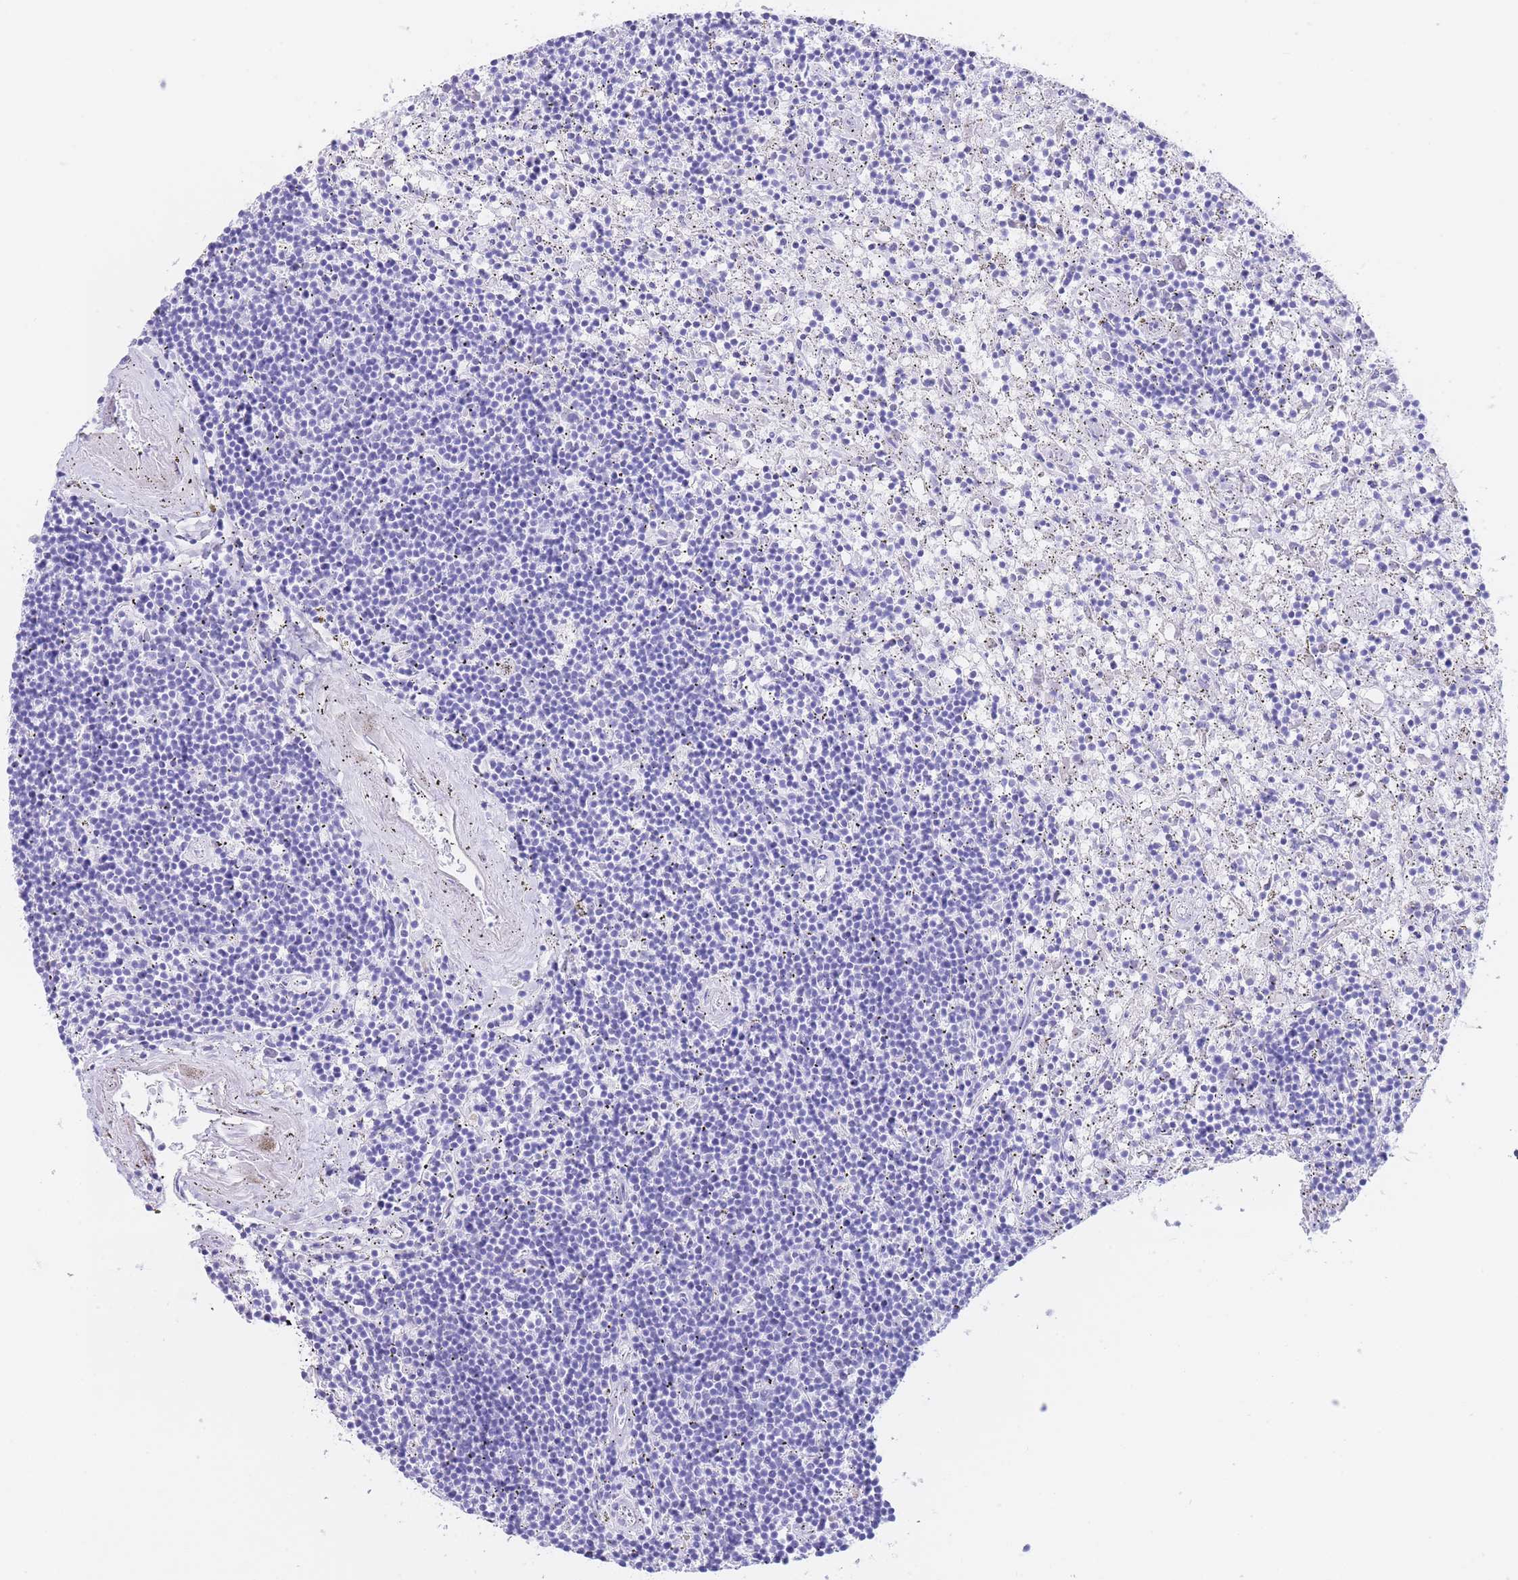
{"staining": {"intensity": "negative", "quantity": "none", "location": "none"}, "tissue": "lymphoma", "cell_type": "Tumor cells", "image_type": "cancer", "snomed": [{"axis": "morphology", "description": "Malignant lymphoma, non-Hodgkin's type, Low grade"}, {"axis": "topography", "description": "Spleen"}], "caption": "The immunohistochemistry image has no significant staining in tumor cells of lymphoma tissue.", "gene": "SLCO1B3", "patient": {"sex": "male", "age": 76}}